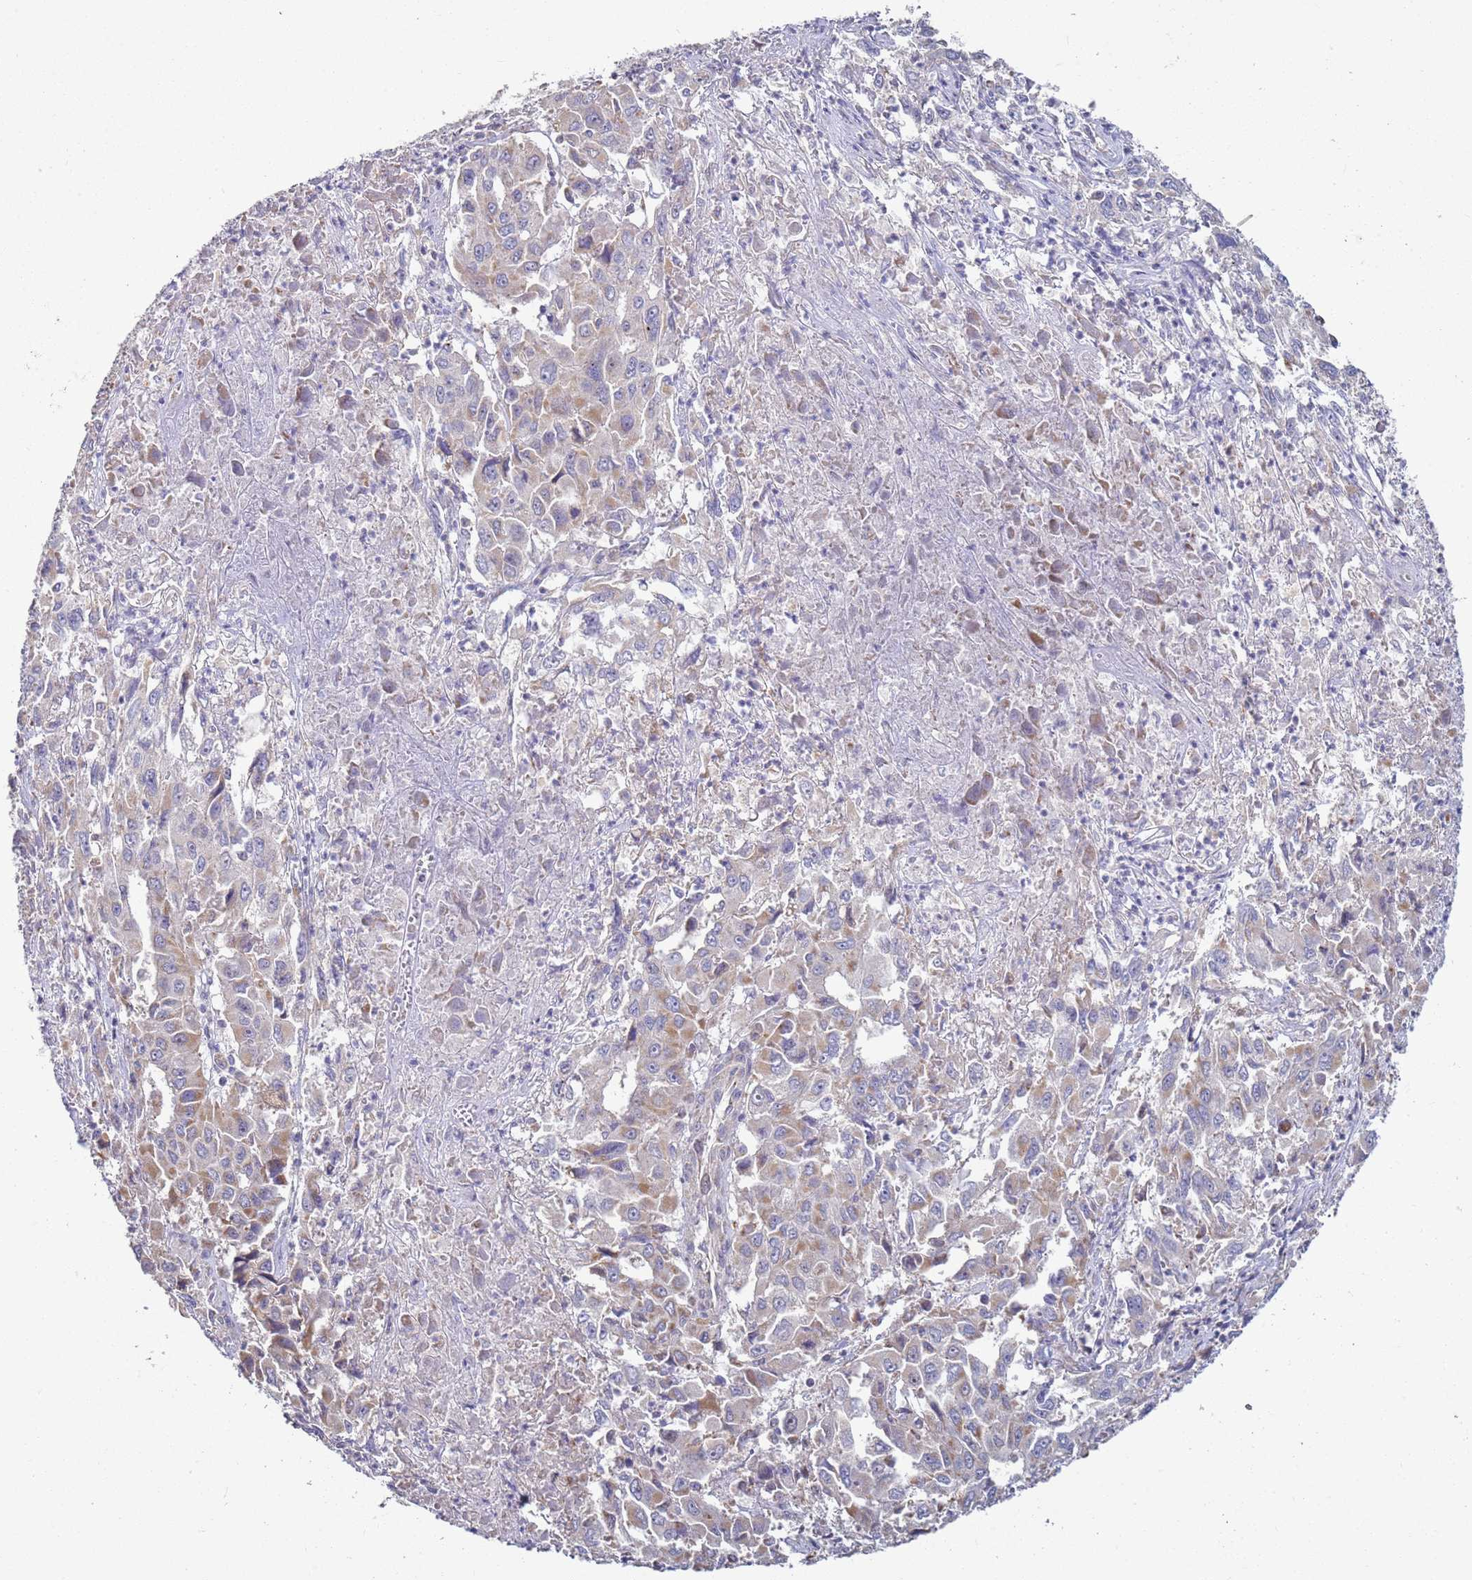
{"staining": {"intensity": "weak", "quantity": "<25%", "location": "cytoplasmic/membranous"}, "tissue": "liver cancer", "cell_type": "Tumor cells", "image_type": "cancer", "snomed": [{"axis": "morphology", "description": "Carcinoma, Hepatocellular, NOS"}, {"axis": "topography", "description": "Liver"}], "caption": "High power microscopy photomicrograph of an IHC micrograph of hepatocellular carcinoma (liver), revealing no significant staining in tumor cells.", "gene": "DIP2B", "patient": {"sex": "male", "age": 63}}